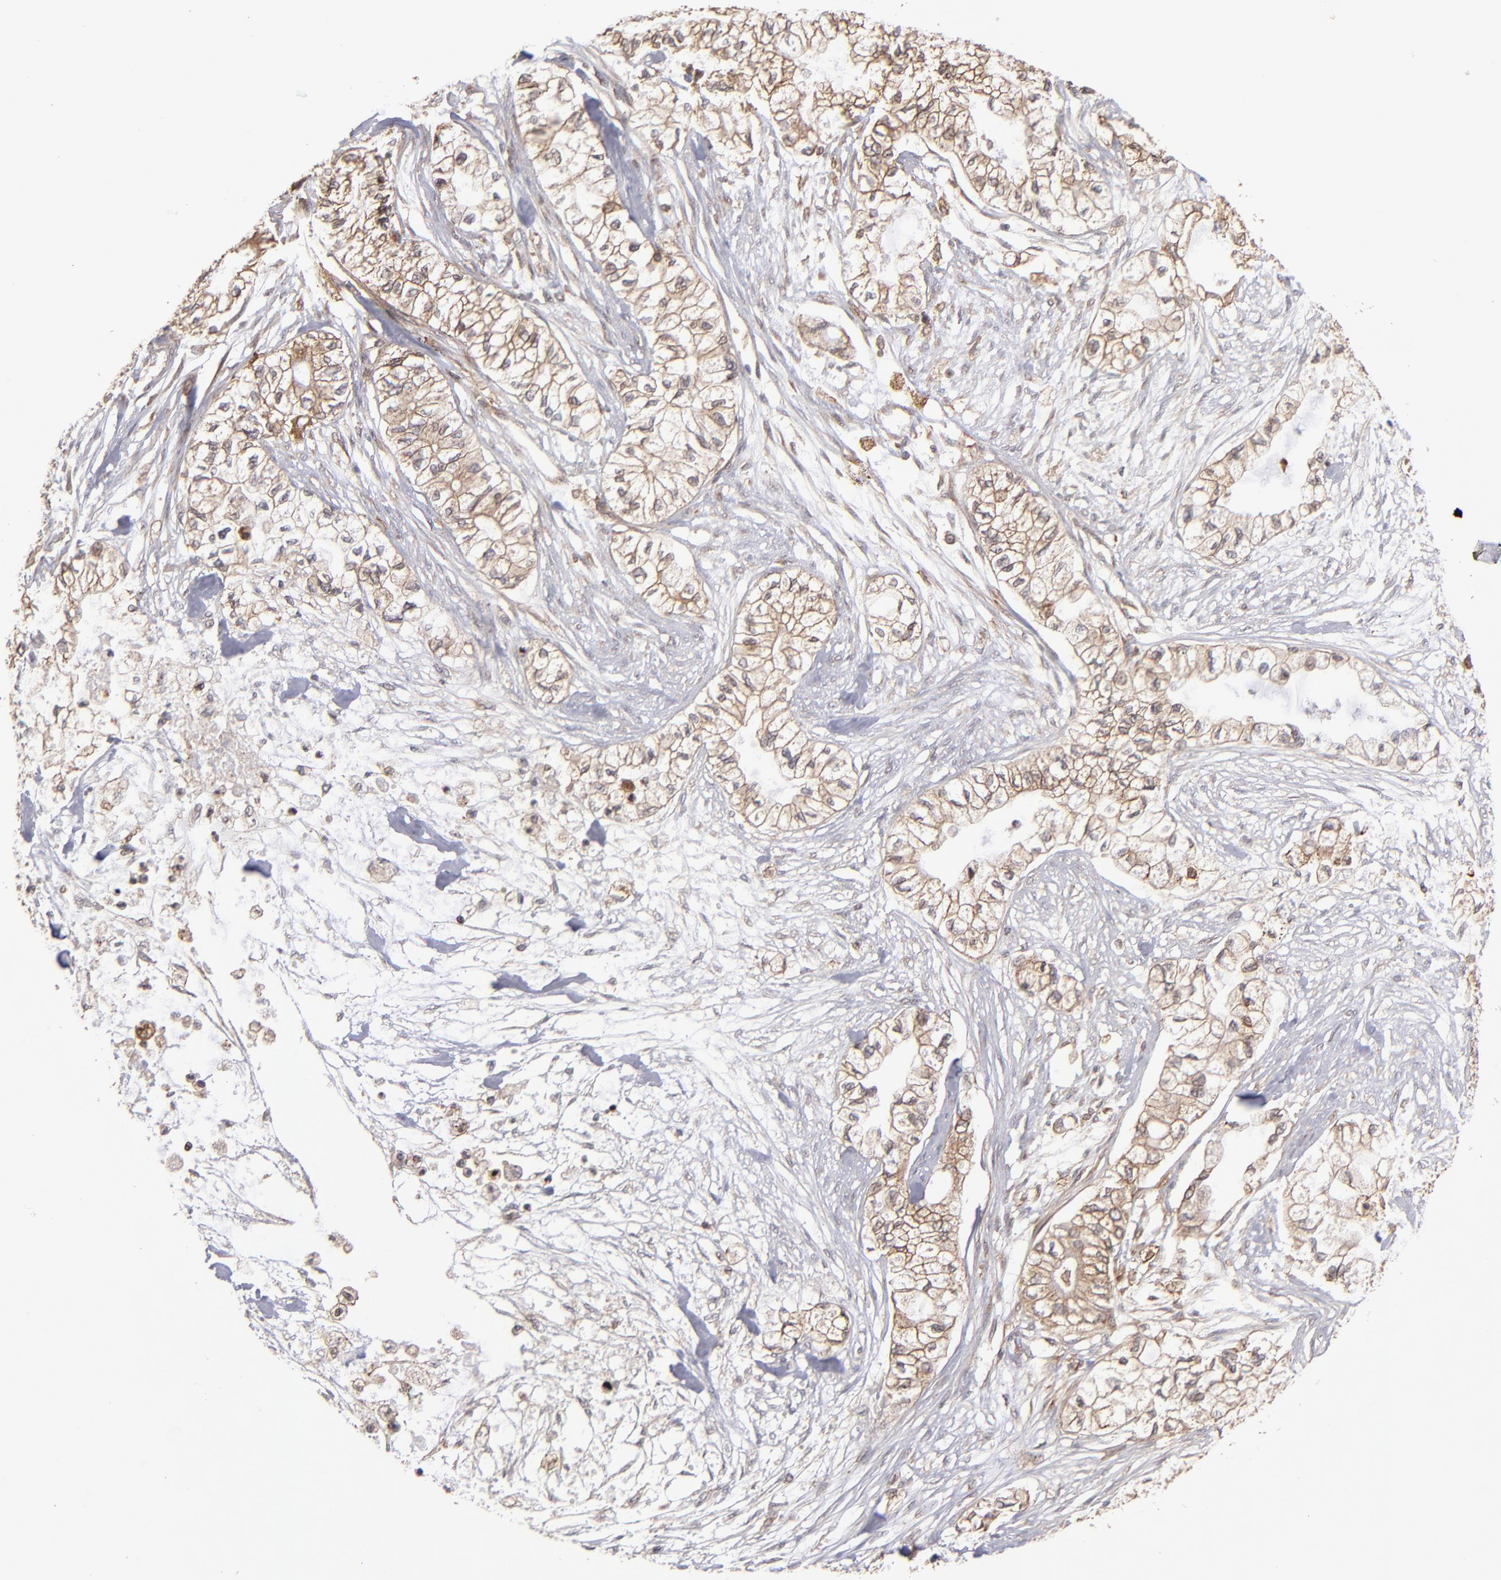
{"staining": {"intensity": "moderate", "quantity": ">75%", "location": "cytoplasmic/membranous,nuclear"}, "tissue": "pancreatic cancer", "cell_type": "Tumor cells", "image_type": "cancer", "snomed": [{"axis": "morphology", "description": "Adenocarcinoma, NOS"}, {"axis": "topography", "description": "Pancreas"}], "caption": "Pancreatic adenocarcinoma stained for a protein displays moderate cytoplasmic/membranous and nuclear positivity in tumor cells. (DAB (3,3'-diaminobenzidine) IHC, brown staining for protein, blue staining for nuclei).", "gene": "RGS6", "patient": {"sex": "male", "age": 79}}